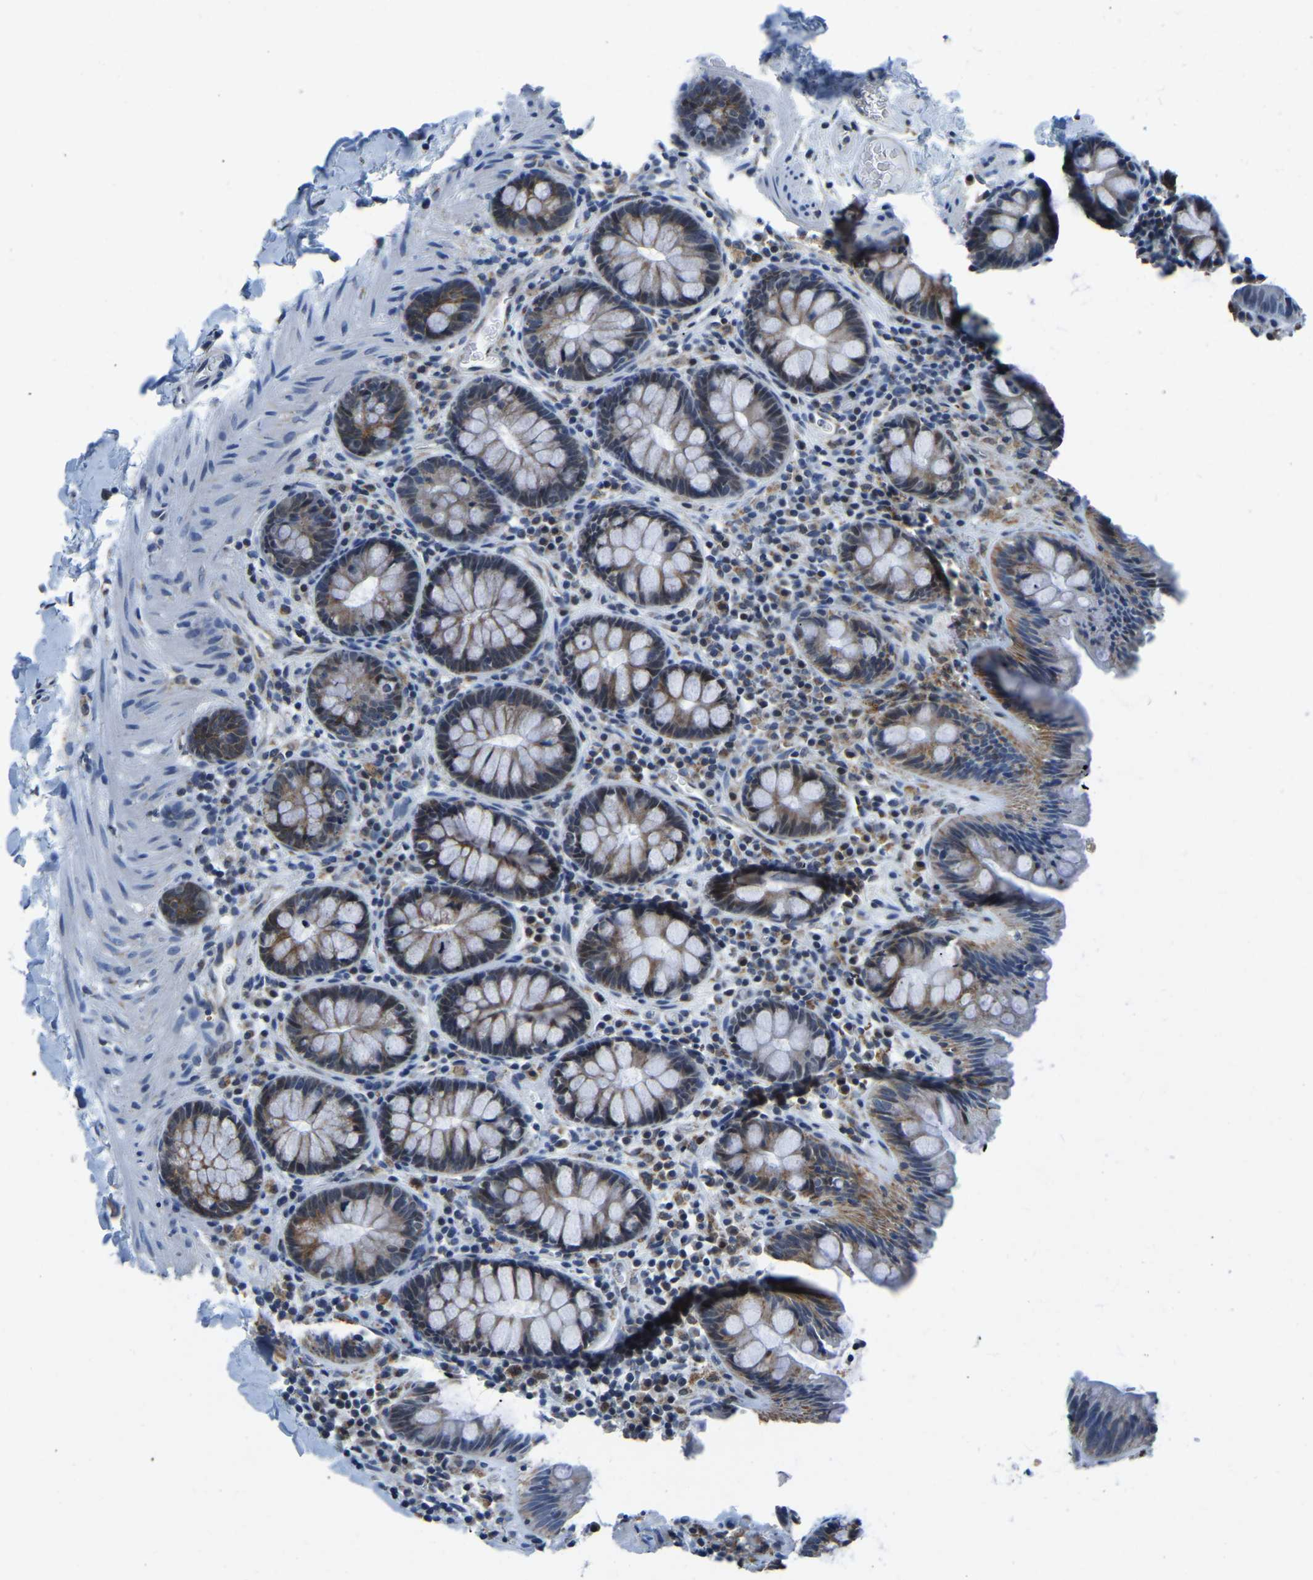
{"staining": {"intensity": "weak", "quantity": "25%-75%", "location": "cytoplasmic/membranous"}, "tissue": "colon", "cell_type": "Endothelial cells", "image_type": "normal", "snomed": [{"axis": "morphology", "description": "Normal tissue, NOS"}, {"axis": "topography", "description": "Colon"}], "caption": "Immunohistochemical staining of normal human colon demonstrates 25%-75% levels of weak cytoplasmic/membranous protein staining in about 25%-75% of endothelial cells.", "gene": "BNIP3L", "patient": {"sex": "female", "age": 80}}